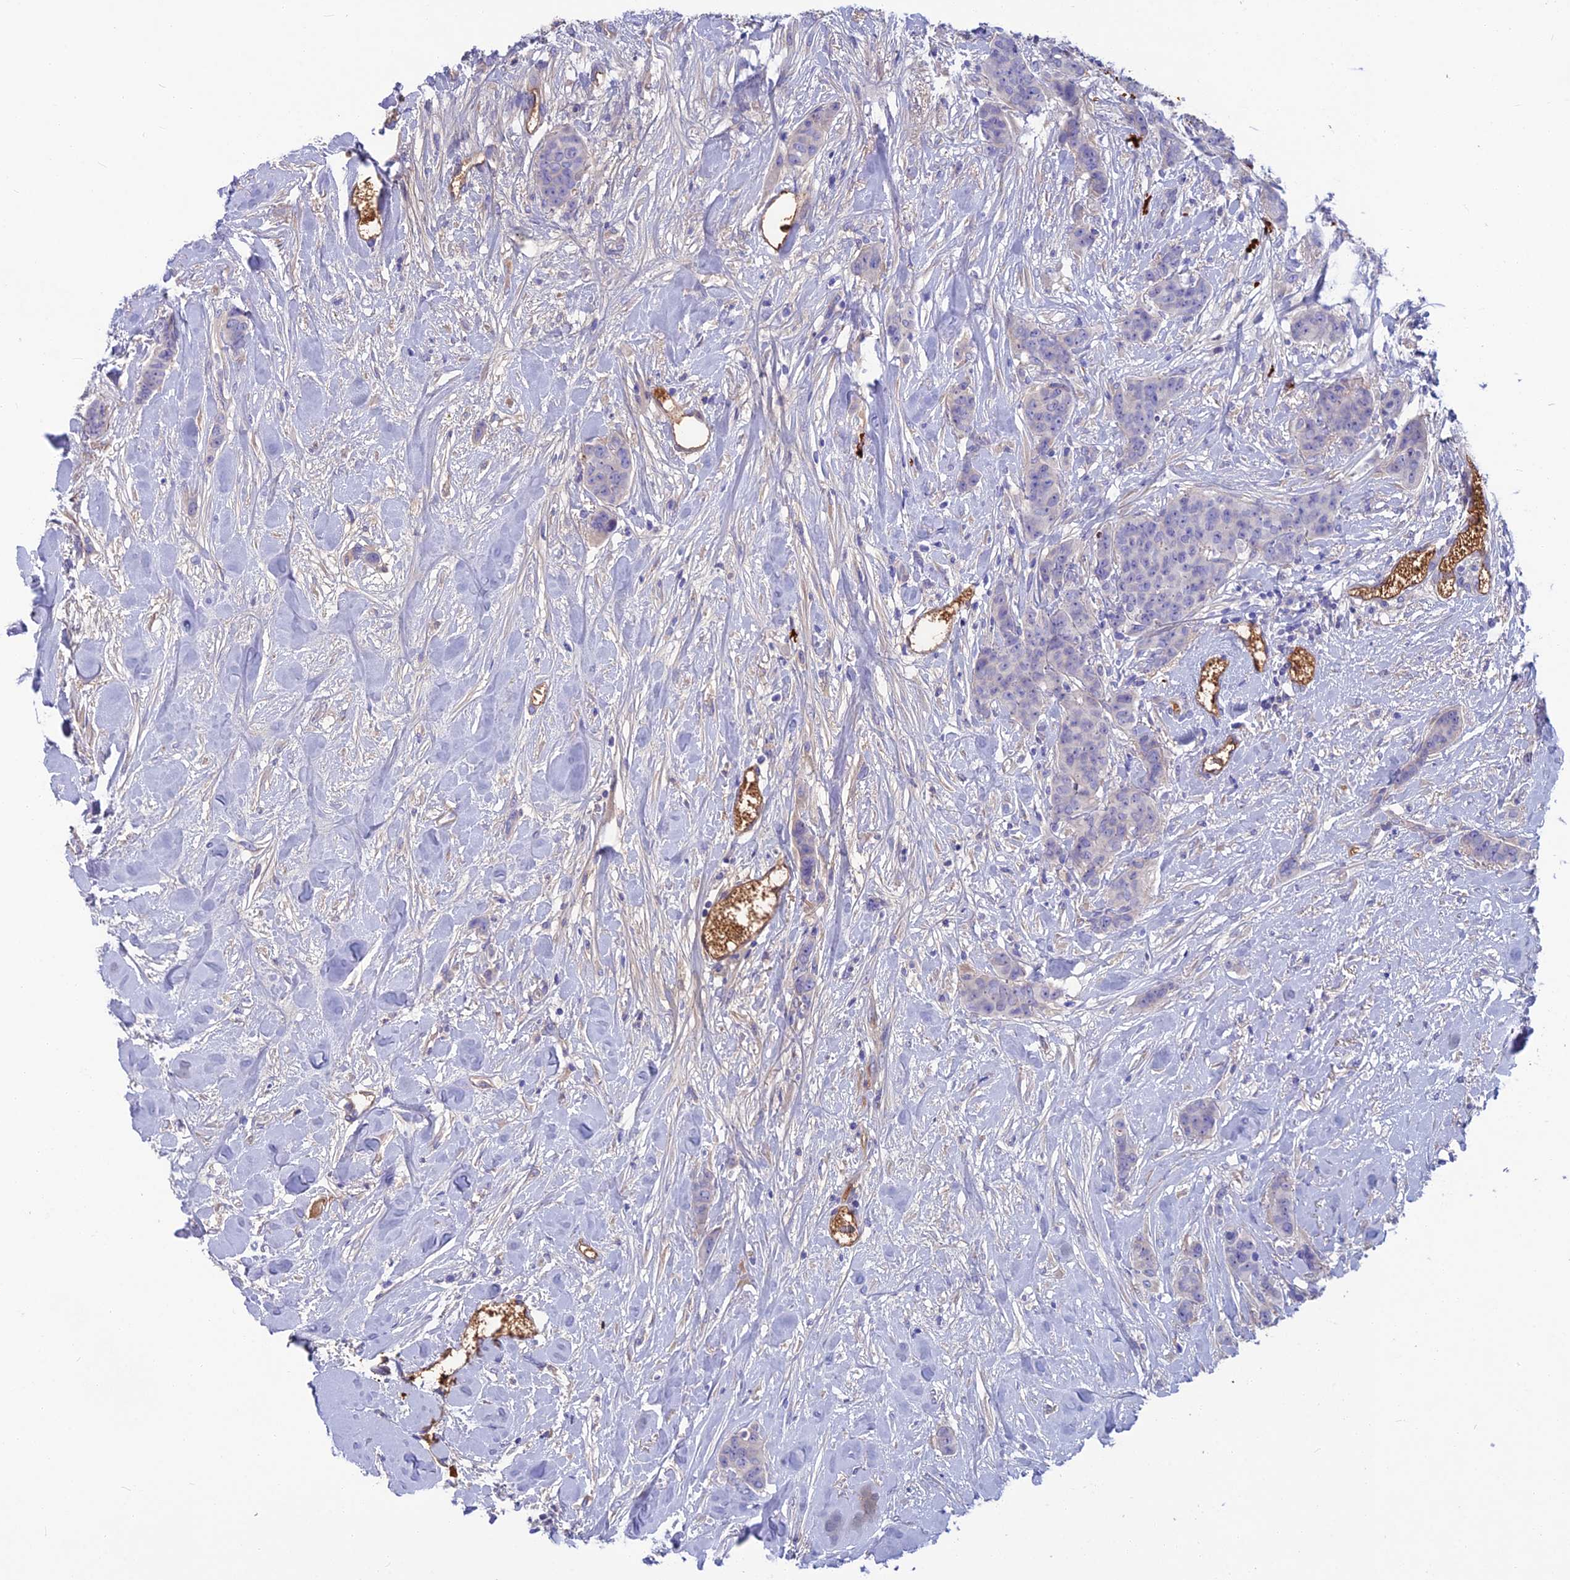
{"staining": {"intensity": "negative", "quantity": "none", "location": "none"}, "tissue": "breast cancer", "cell_type": "Tumor cells", "image_type": "cancer", "snomed": [{"axis": "morphology", "description": "Duct carcinoma"}, {"axis": "topography", "description": "Breast"}], "caption": "IHC micrograph of human breast cancer (intraductal carcinoma) stained for a protein (brown), which demonstrates no expression in tumor cells.", "gene": "SNAP91", "patient": {"sex": "female", "age": 40}}